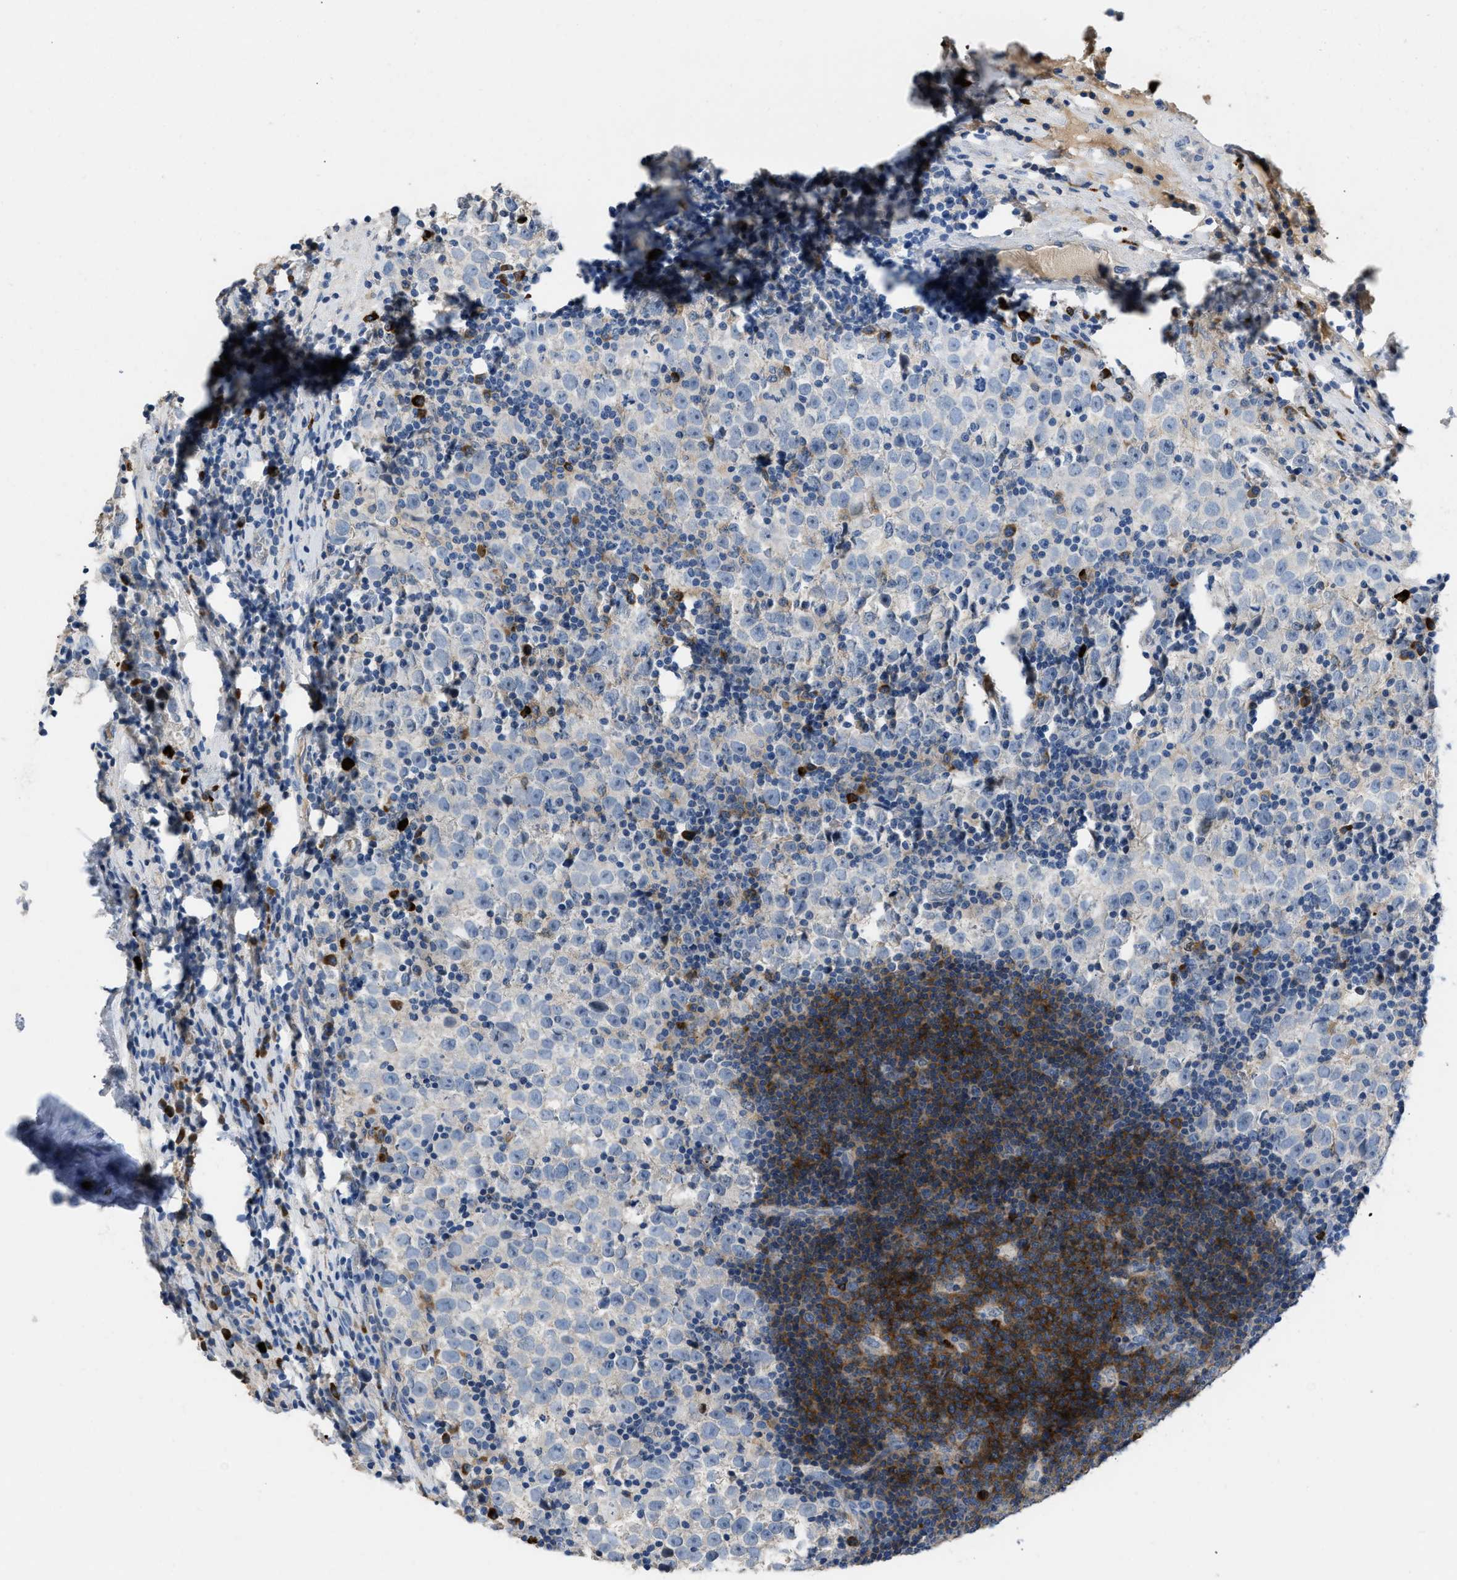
{"staining": {"intensity": "negative", "quantity": "none", "location": "none"}, "tissue": "testis cancer", "cell_type": "Tumor cells", "image_type": "cancer", "snomed": [{"axis": "morphology", "description": "Normal tissue, NOS"}, {"axis": "morphology", "description": "Seminoma, NOS"}, {"axis": "topography", "description": "Testis"}], "caption": "Tumor cells show no significant positivity in testis cancer (seminoma). (Stains: DAB (3,3'-diaminobenzidine) immunohistochemistry (IHC) with hematoxylin counter stain, Microscopy: brightfield microscopy at high magnification).", "gene": "FGF18", "patient": {"sex": "male", "age": 43}}